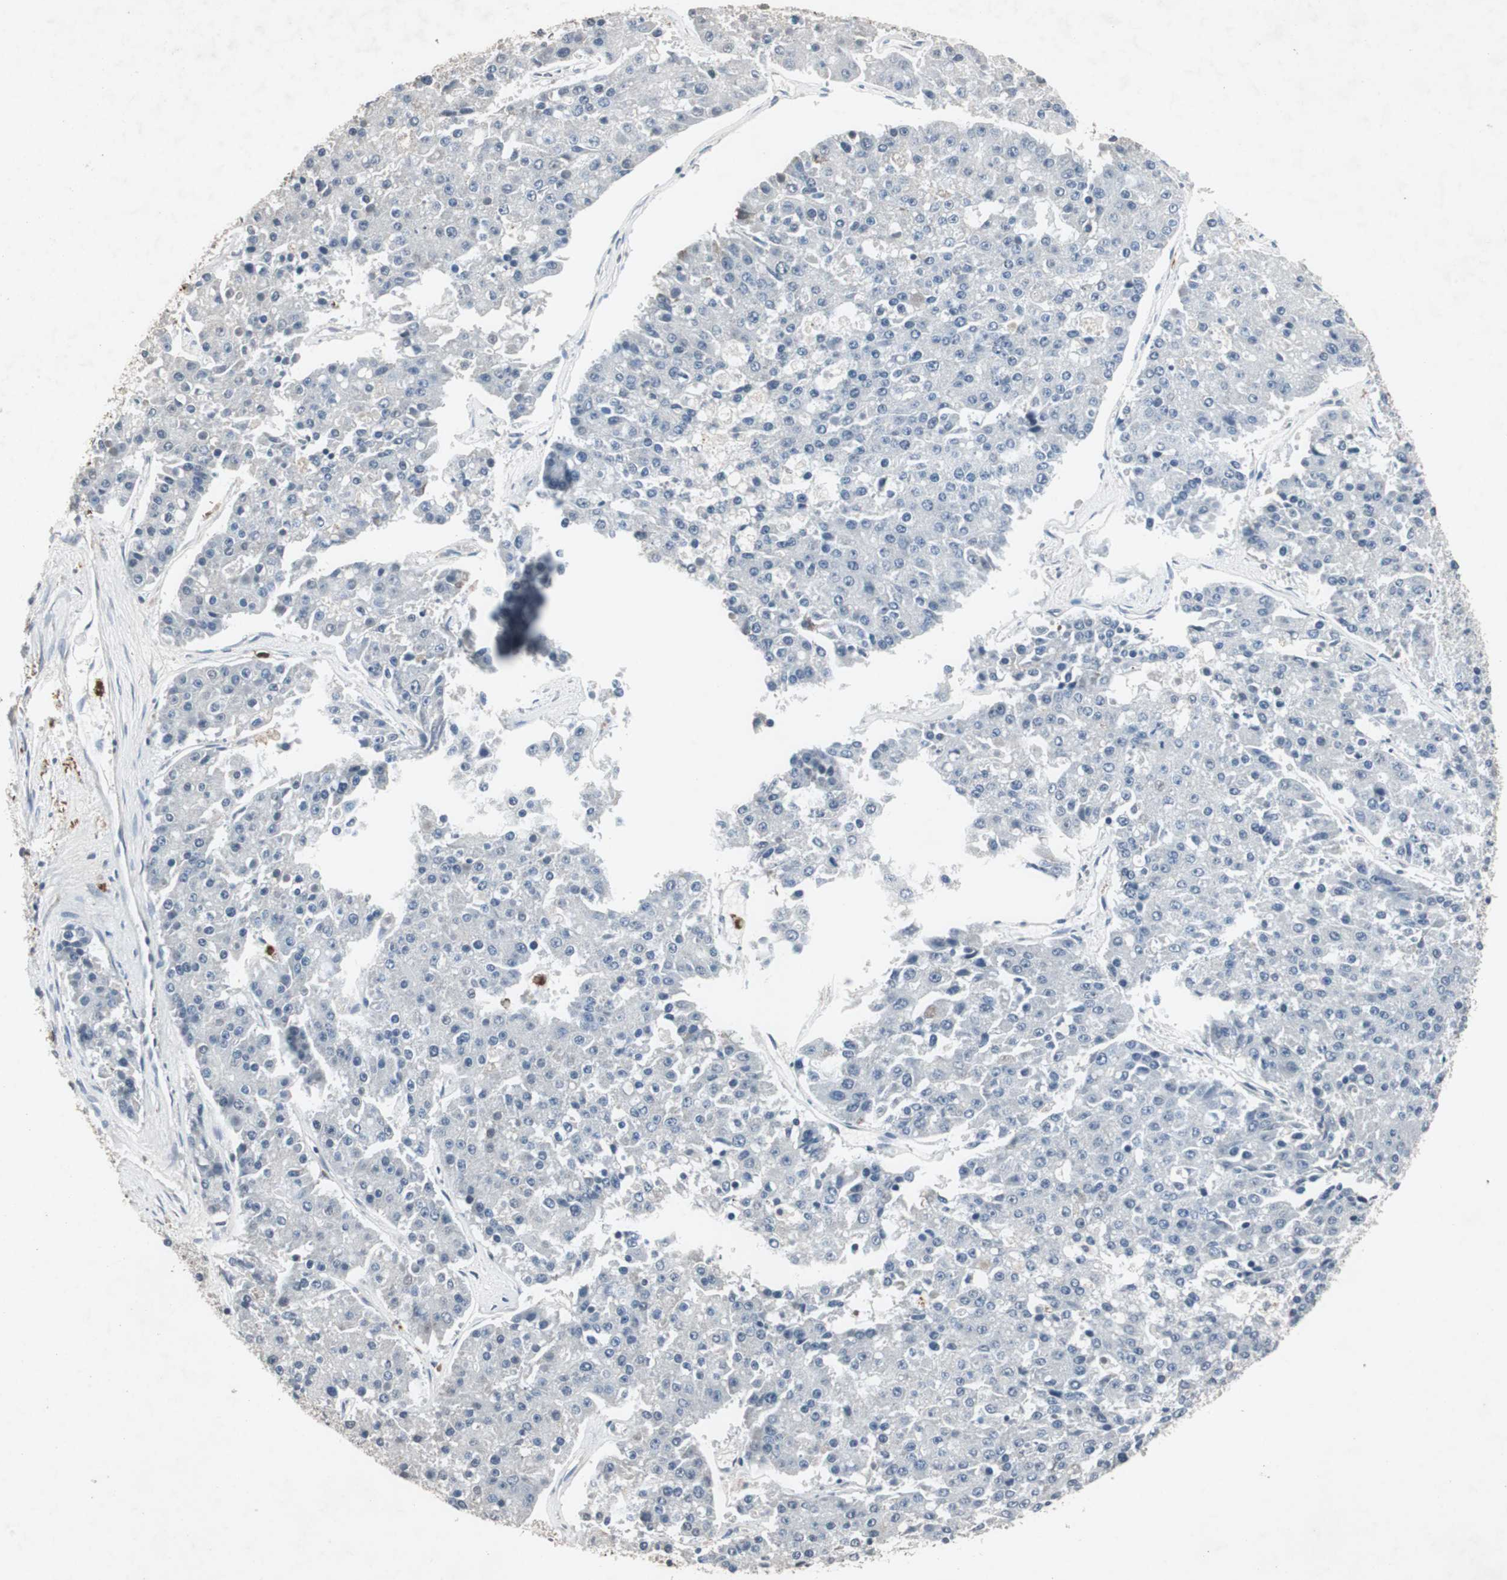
{"staining": {"intensity": "negative", "quantity": "none", "location": "none"}, "tissue": "pancreatic cancer", "cell_type": "Tumor cells", "image_type": "cancer", "snomed": [{"axis": "morphology", "description": "Adenocarcinoma, NOS"}, {"axis": "topography", "description": "Pancreas"}], "caption": "DAB immunohistochemical staining of human adenocarcinoma (pancreatic) reveals no significant expression in tumor cells.", "gene": "ADNP2", "patient": {"sex": "male", "age": 50}}